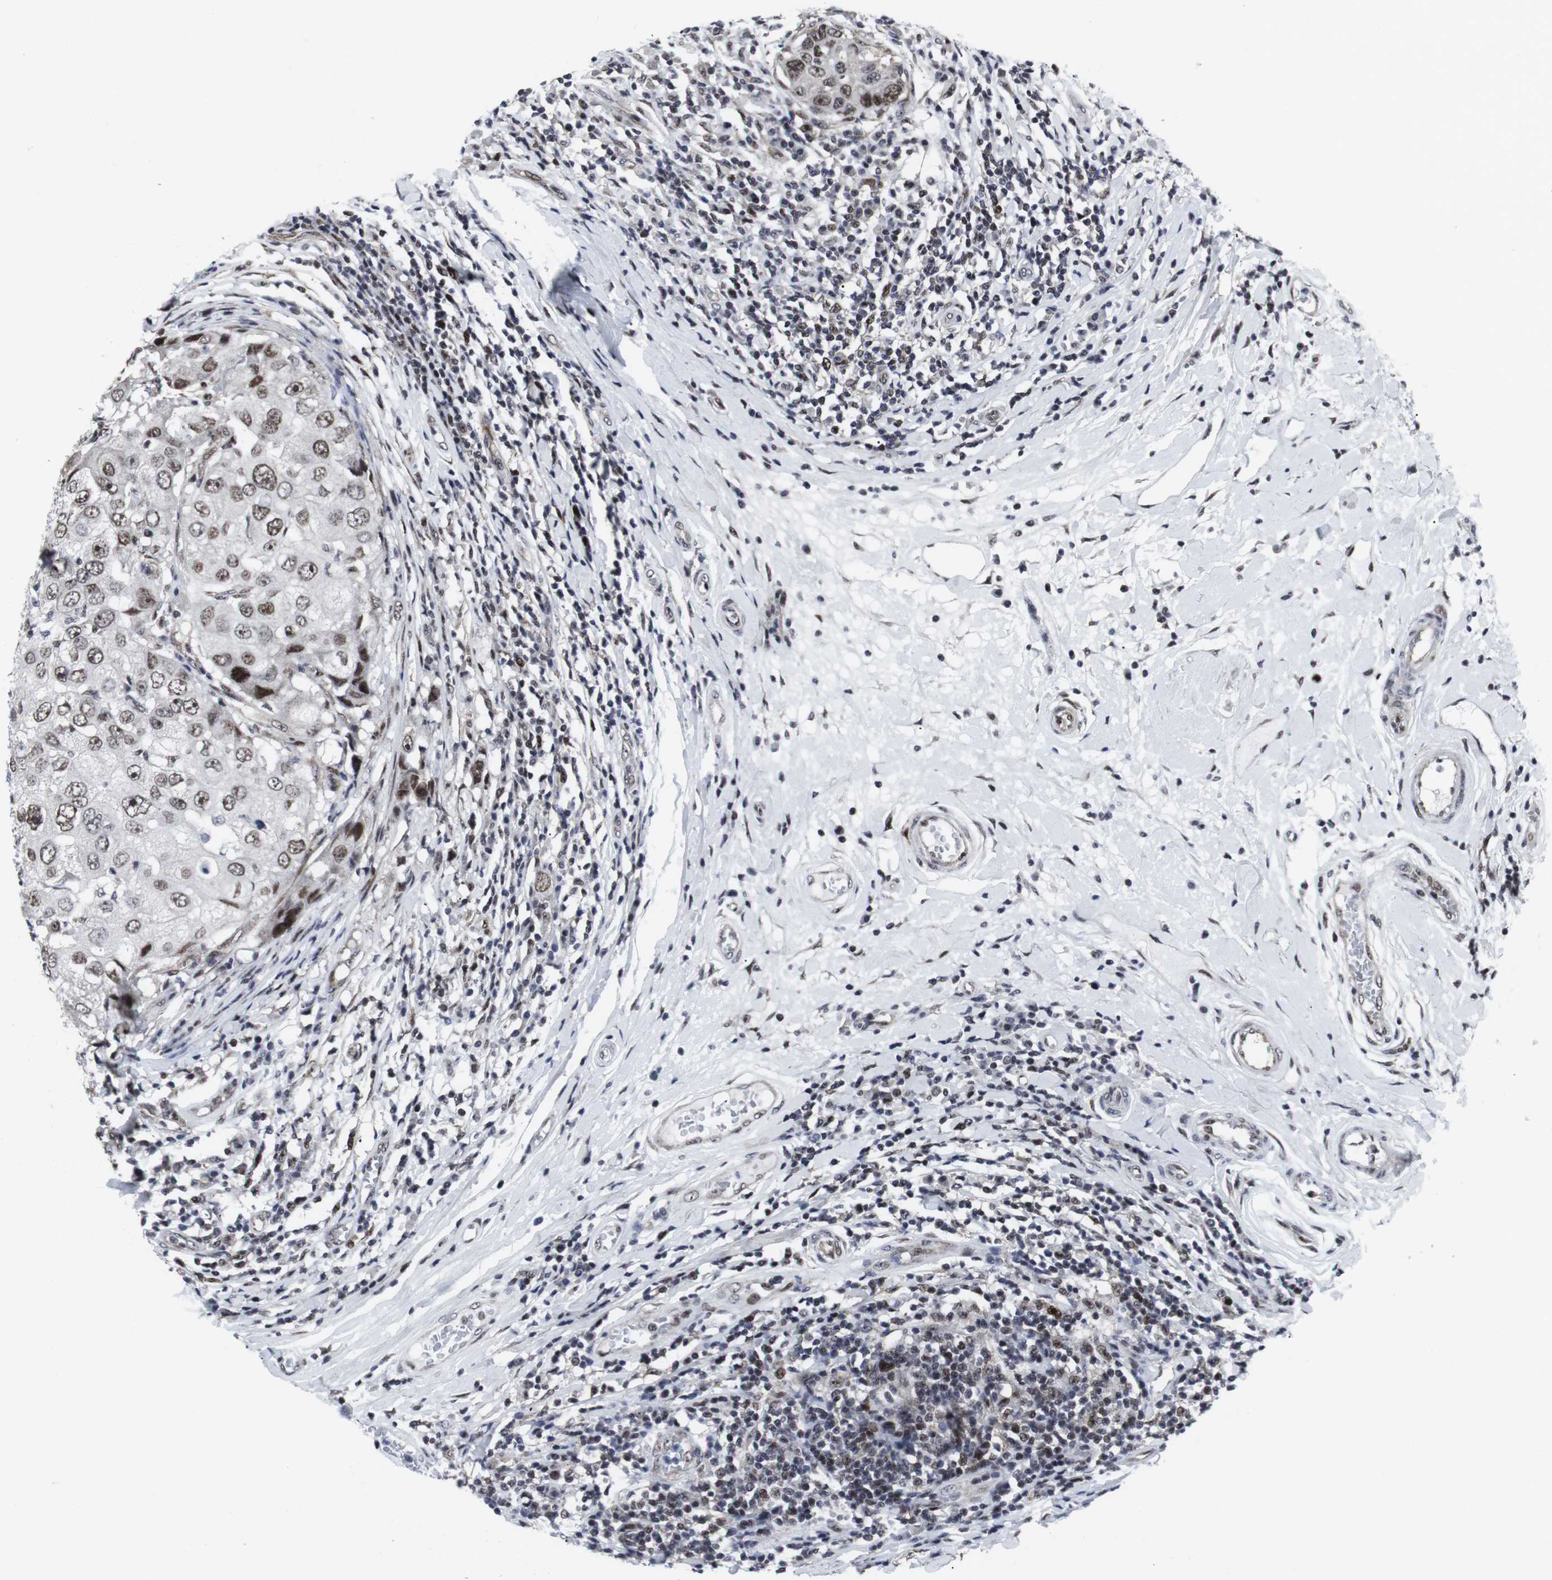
{"staining": {"intensity": "moderate", "quantity": ">75%", "location": "nuclear"}, "tissue": "breast cancer", "cell_type": "Tumor cells", "image_type": "cancer", "snomed": [{"axis": "morphology", "description": "Duct carcinoma"}, {"axis": "topography", "description": "Breast"}], "caption": "Tumor cells reveal medium levels of moderate nuclear positivity in approximately >75% of cells in invasive ductal carcinoma (breast). (Brightfield microscopy of DAB IHC at high magnification).", "gene": "MLH1", "patient": {"sex": "female", "age": 27}}